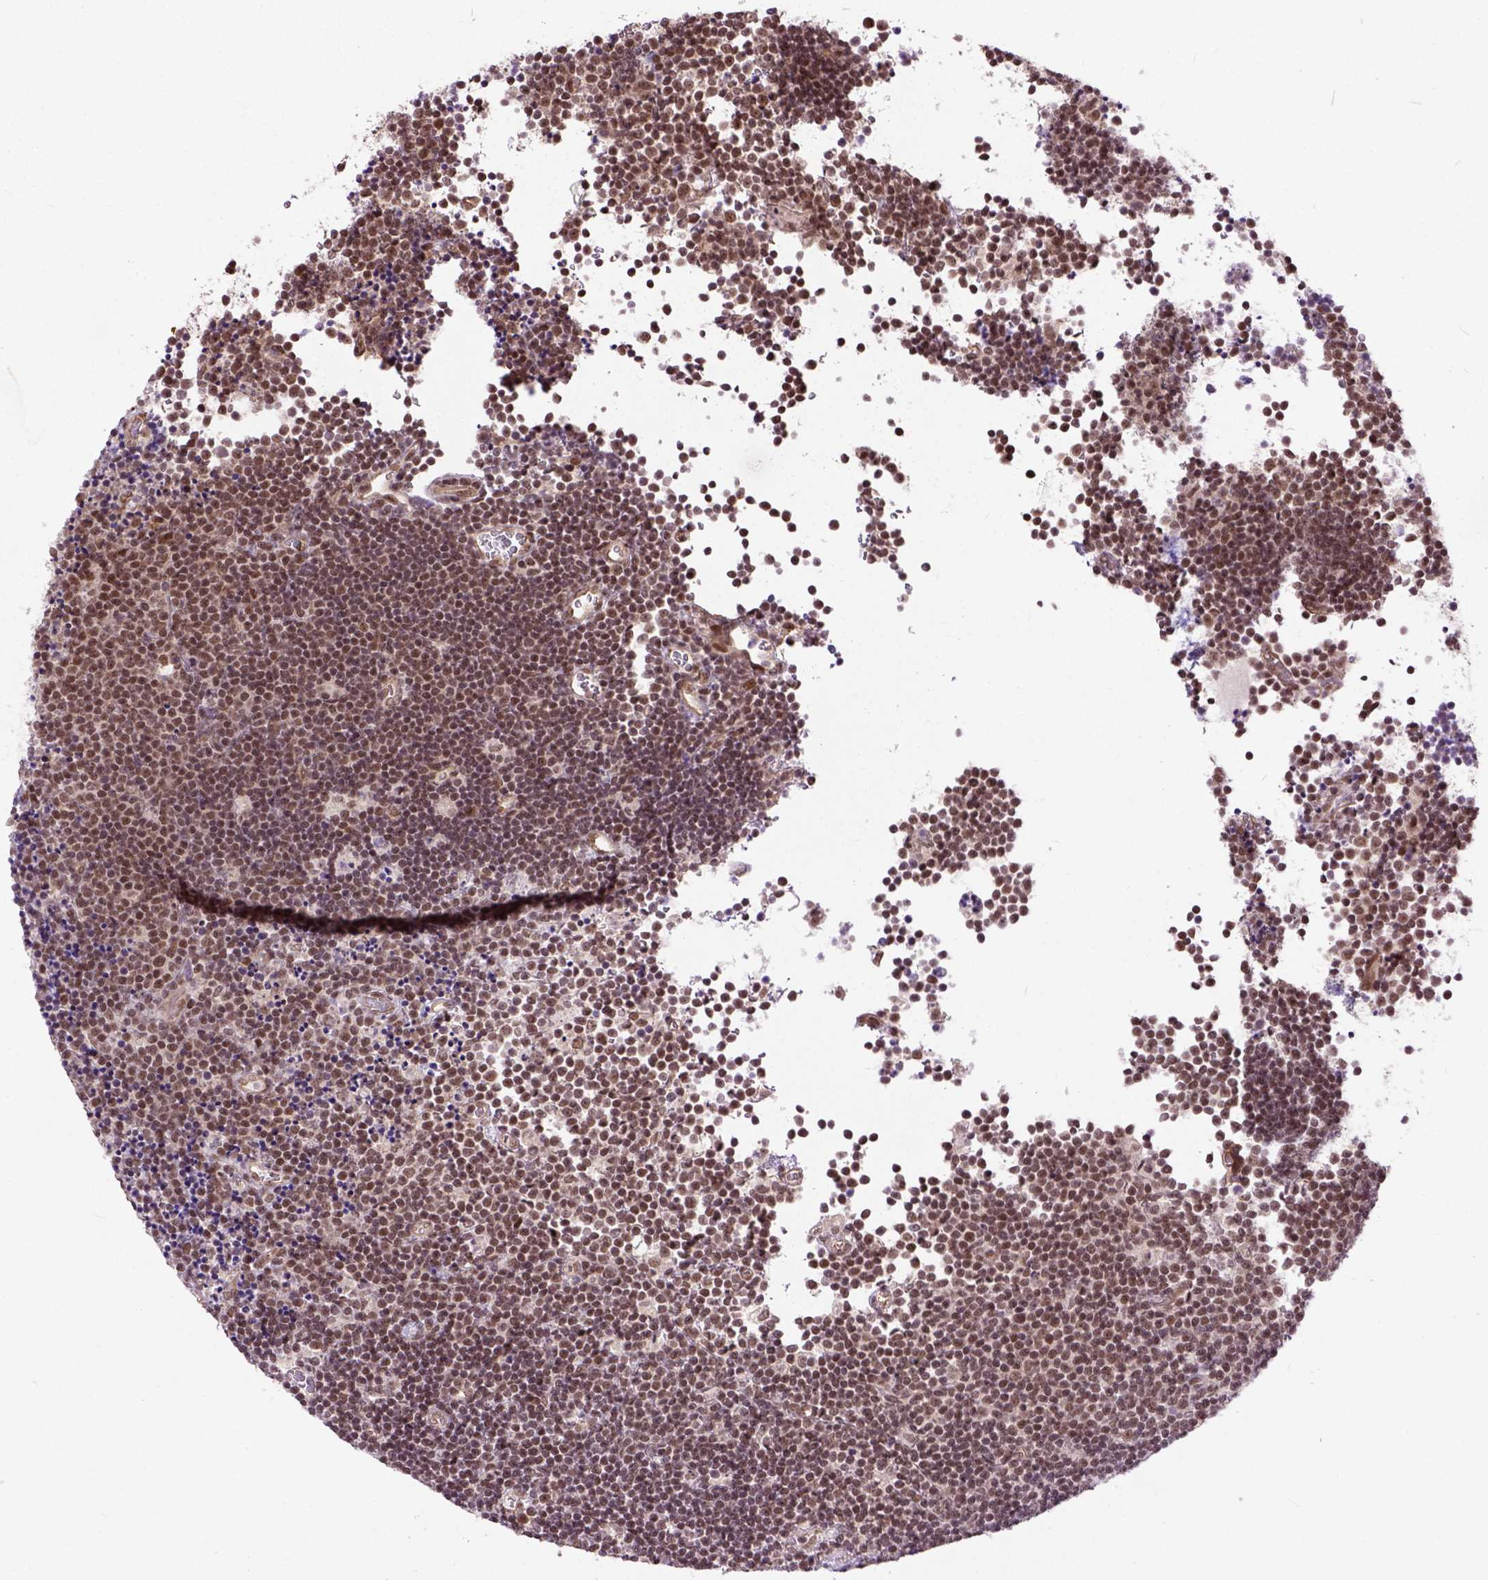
{"staining": {"intensity": "moderate", "quantity": ">75%", "location": "nuclear"}, "tissue": "lymphoma", "cell_type": "Tumor cells", "image_type": "cancer", "snomed": [{"axis": "morphology", "description": "Malignant lymphoma, non-Hodgkin's type, Low grade"}, {"axis": "topography", "description": "Brain"}], "caption": "Tumor cells reveal medium levels of moderate nuclear positivity in approximately >75% of cells in human low-grade malignant lymphoma, non-Hodgkin's type.", "gene": "ZNF630", "patient": {"sex": "female", "age": 66}}